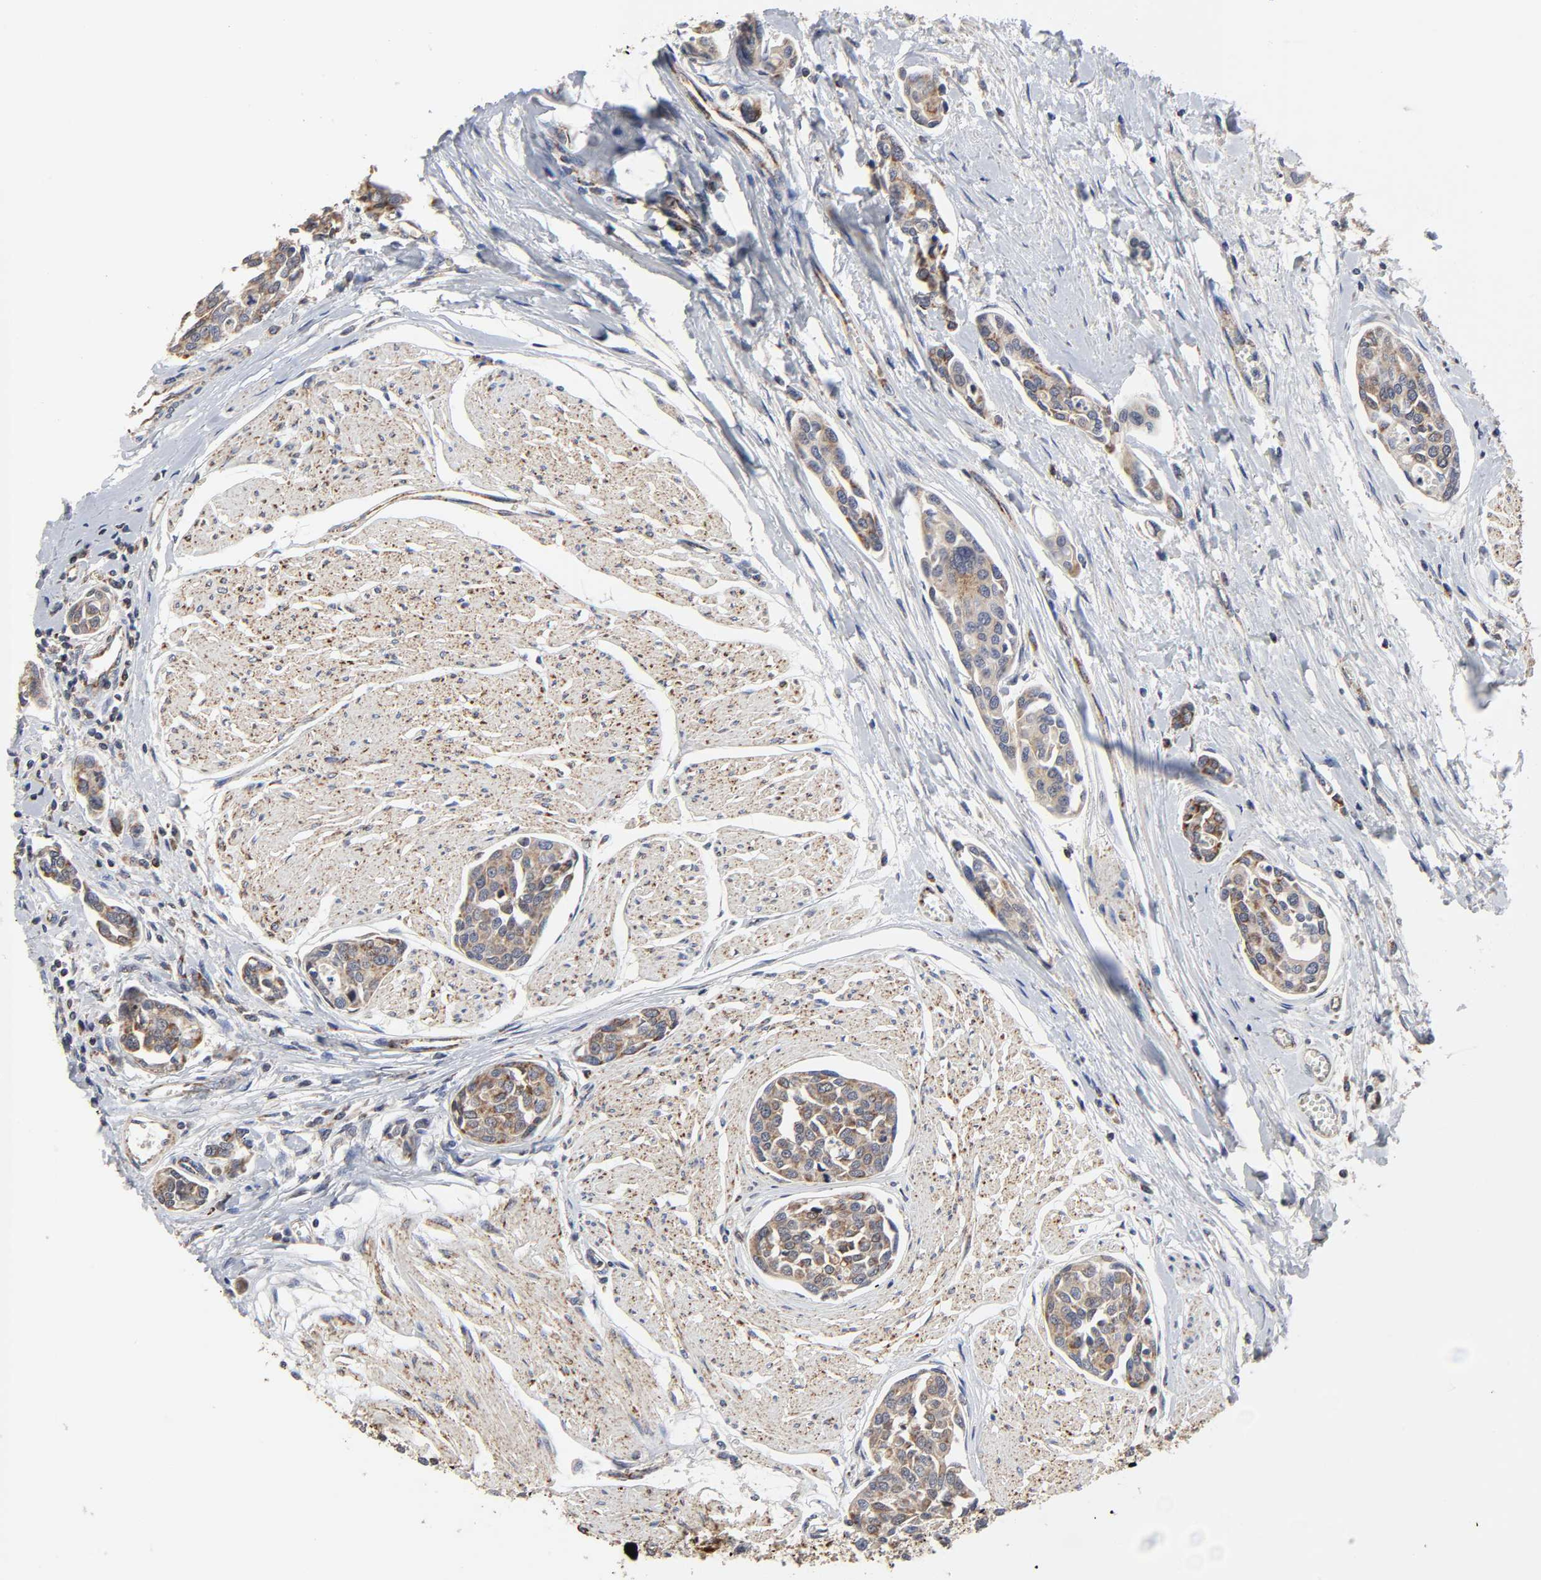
{"staining": {"intensity": "moderate", "quantity": ">75%", "location": "cytoplasmic/membranous"}, "tissue": "urothelial cancer", "cell_type": "Tumor cells", "image_type": "cancer", "snomed": [{"axis": "morphology", "description": "Urothelial carcinoma, High grade"}, {"axis": "topography", "description": "Urinary bladder"}], "caption": "Moderate cytoplasmic/membranous expression for a protein is present in about >75% of tumor cells of urothelial cancer using immunohistochemistry (IHC).", "gene": "COX6B1", "patient": {"sex": "male", "age": 78}}